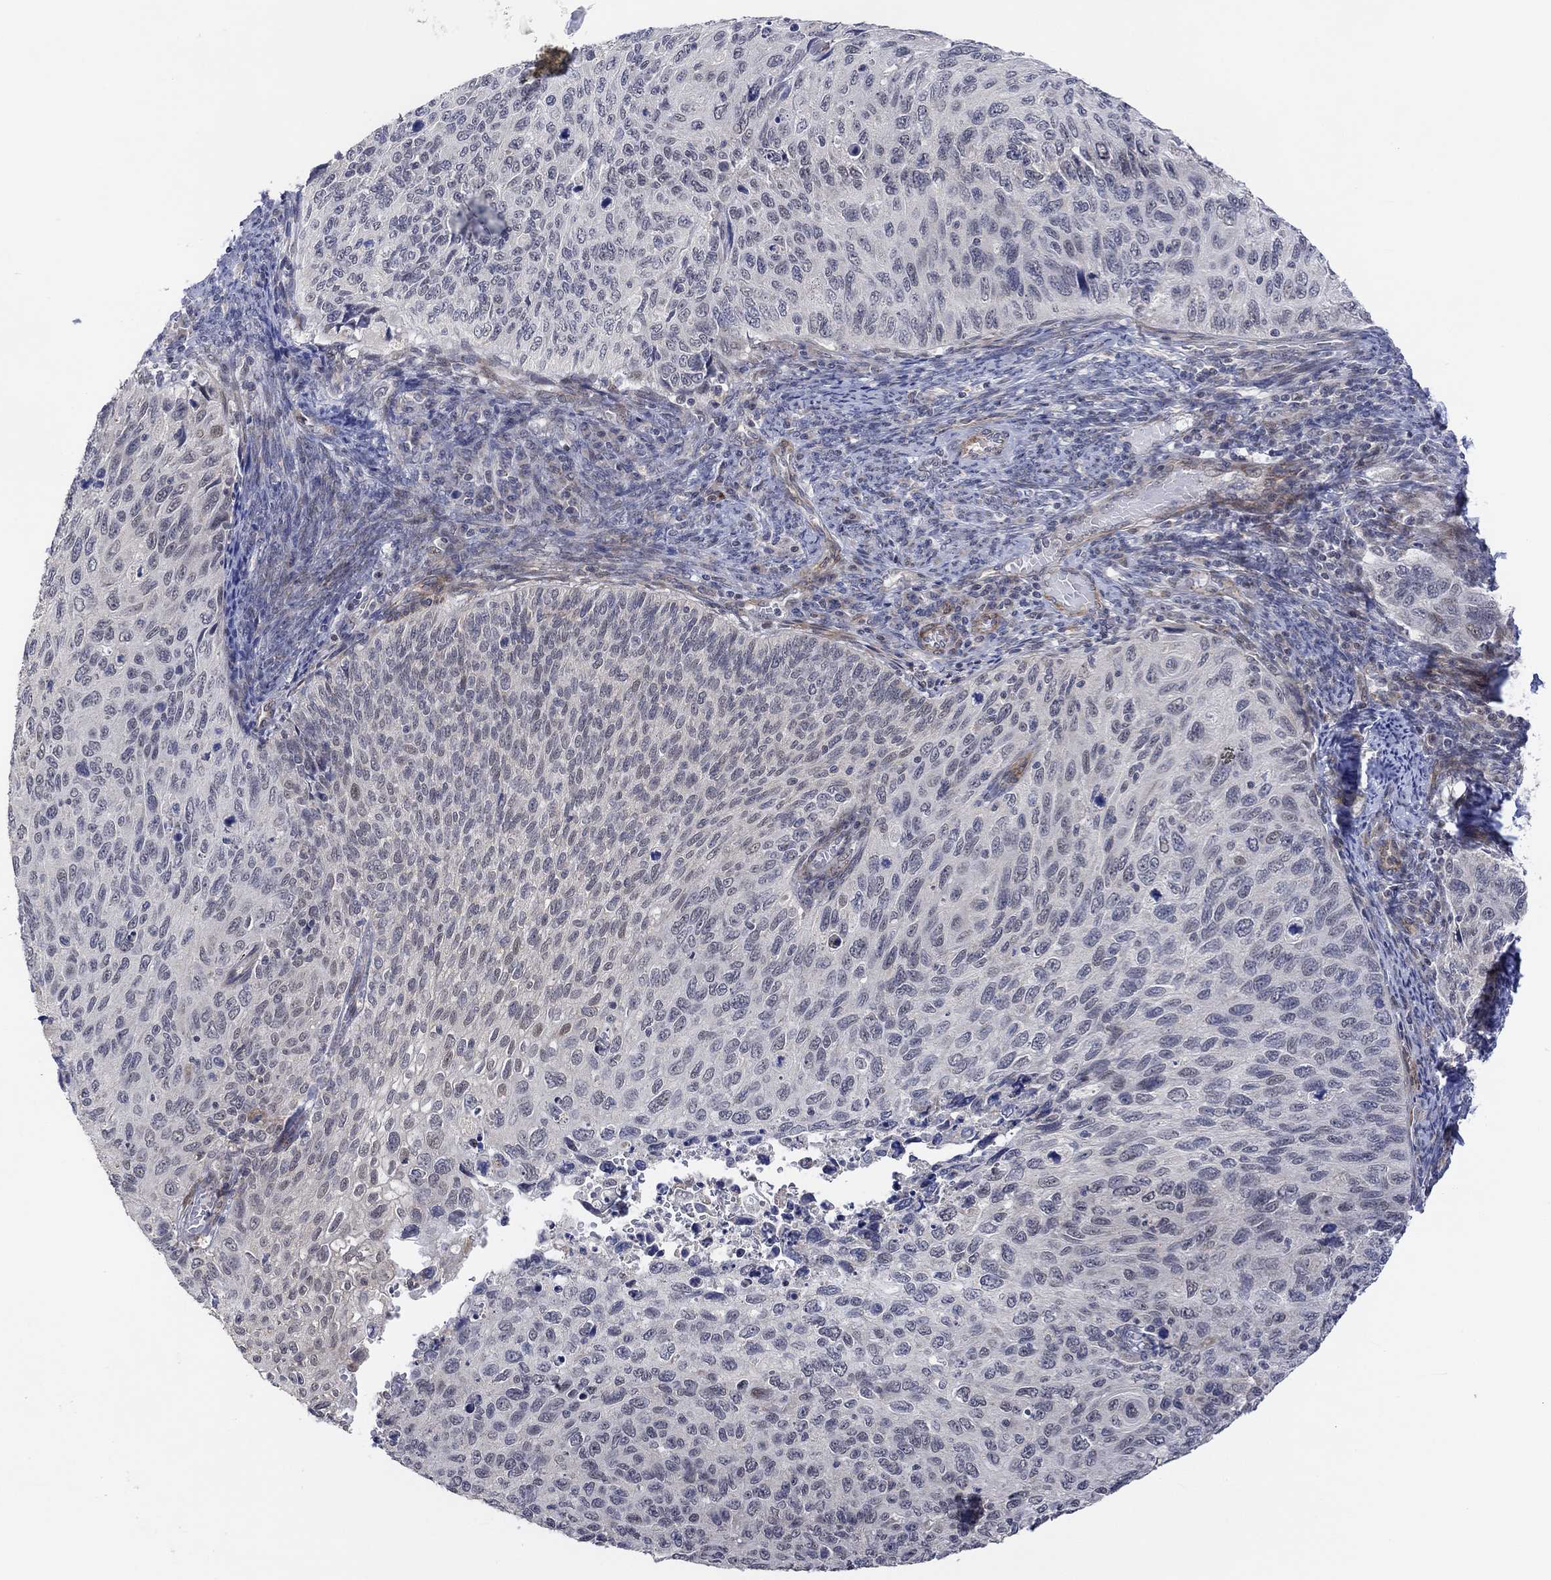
{"staining": {"intensity": "weak", "quantity": "<25%", "location": "nuclear"}, "tissue": "cervical cancer", "cell_type": "Tumor cells", "image_type": "cancer", "snomed": [{"axis": "morphology", "description": "Squamous cell carcinoma, NOS"}, {"axis": "topography", "description": "Cervix"}], "caption": "High power microscopy micrograph of an immunohistochemistry (IHC) histopathology image of cervical cancer (squamous cell carcinoma), revealing no significant positivity in tumor cells. The staining was performed using DAB (3,3'-diaminobenzidine) to visualize the protein expression in brown, while the nuclei were stained in blue with hematoxylin (Magnification: 20x).", "gene": "SLC48A1", "patient": {"sex": "female", "age": 70}}